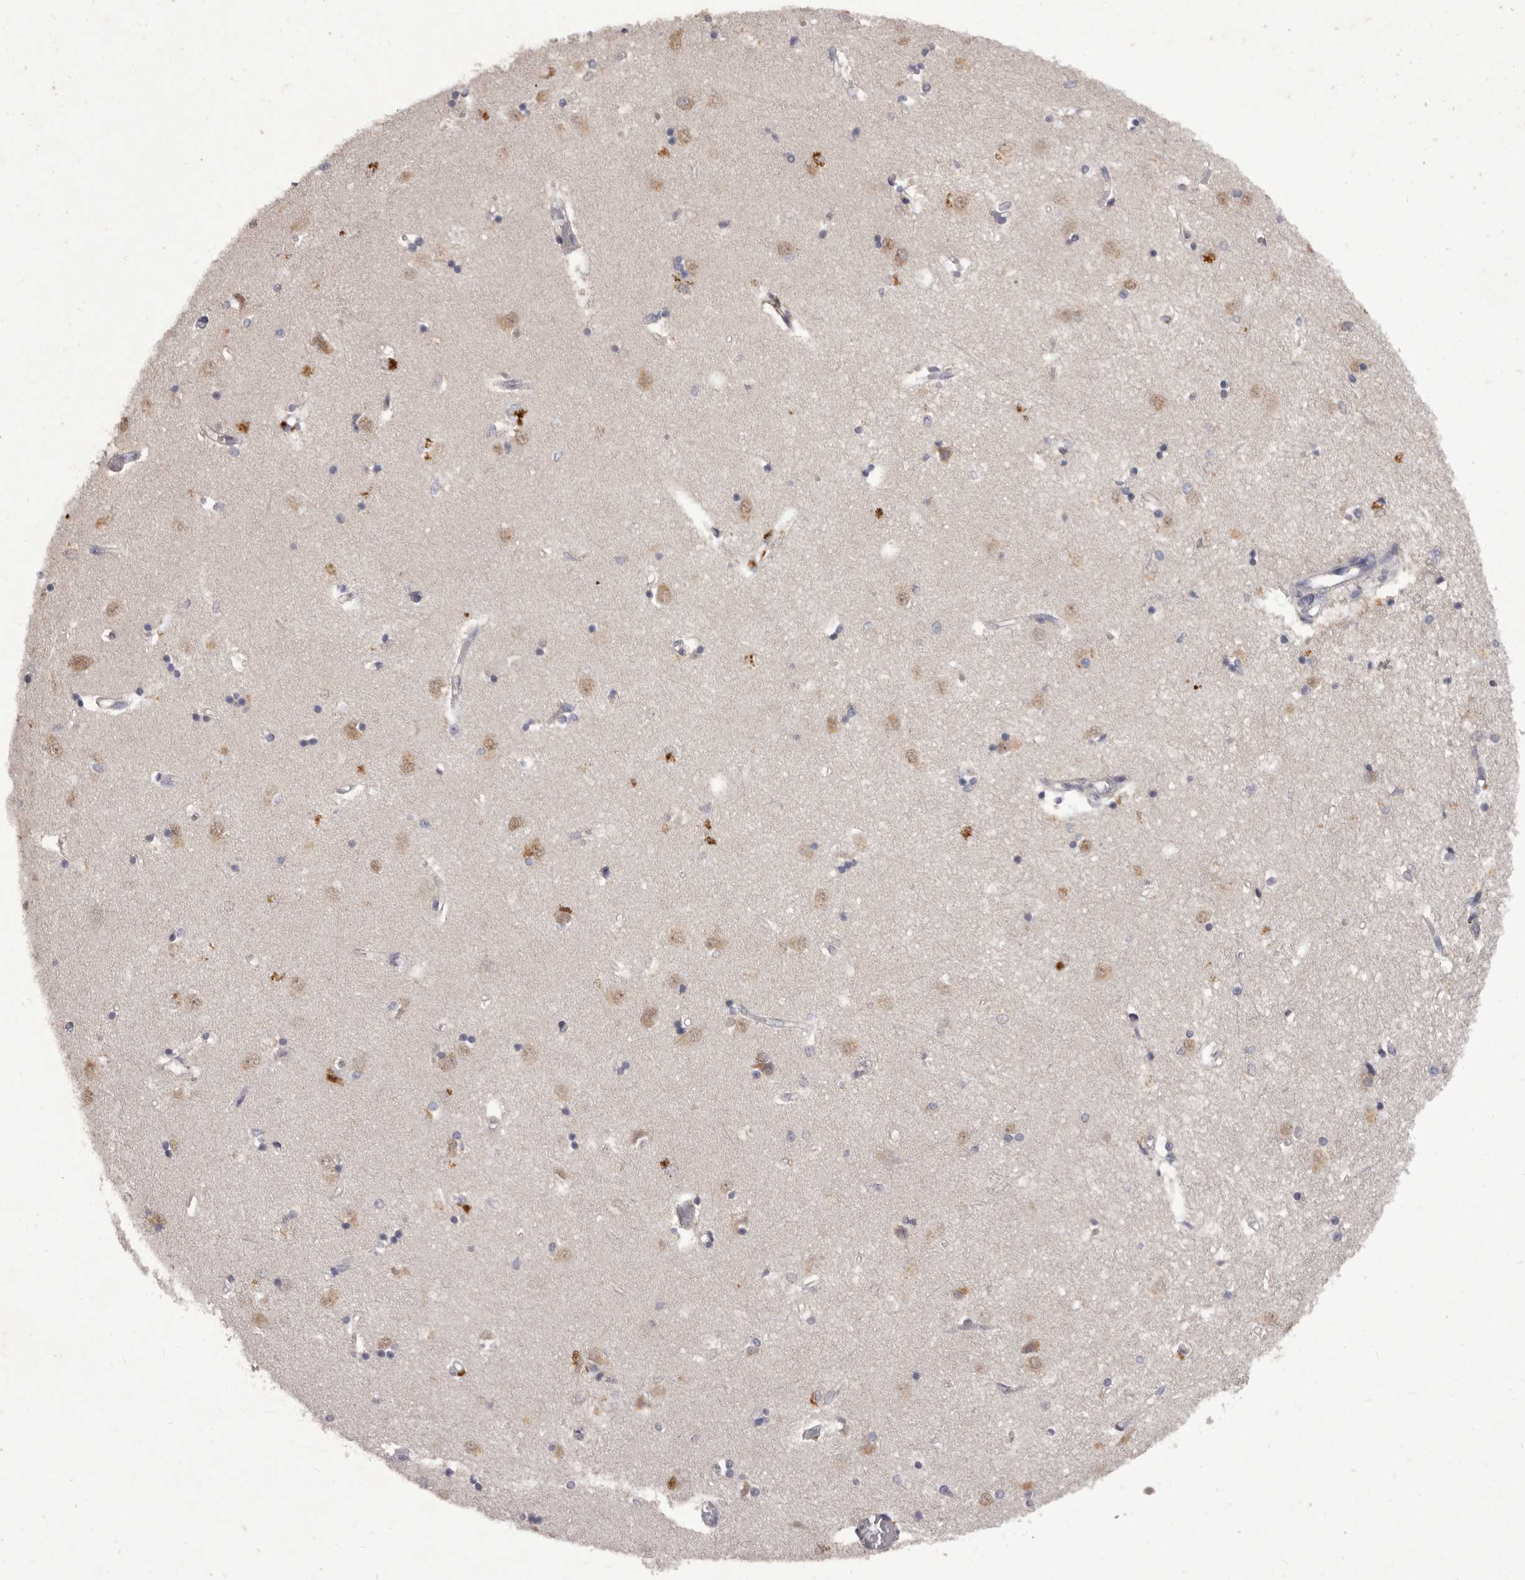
{"staining": {"intensity": "negative", "quantity": "none", "location": "none"}, "tissue": "caudate", "cell_type": "Glial cells", "image_type": "normal", "snomed": [{"axis": "morphology", "description": "Normal tissue, NOS"}, {"axis": "topography", "description": "Lateral ventricle wall"}], "caption": "The histopathology image reveals no staining of glial cells in benign caudate.", "gene": "P2RX6", "patient": {"sex": "male", "age": 45}}